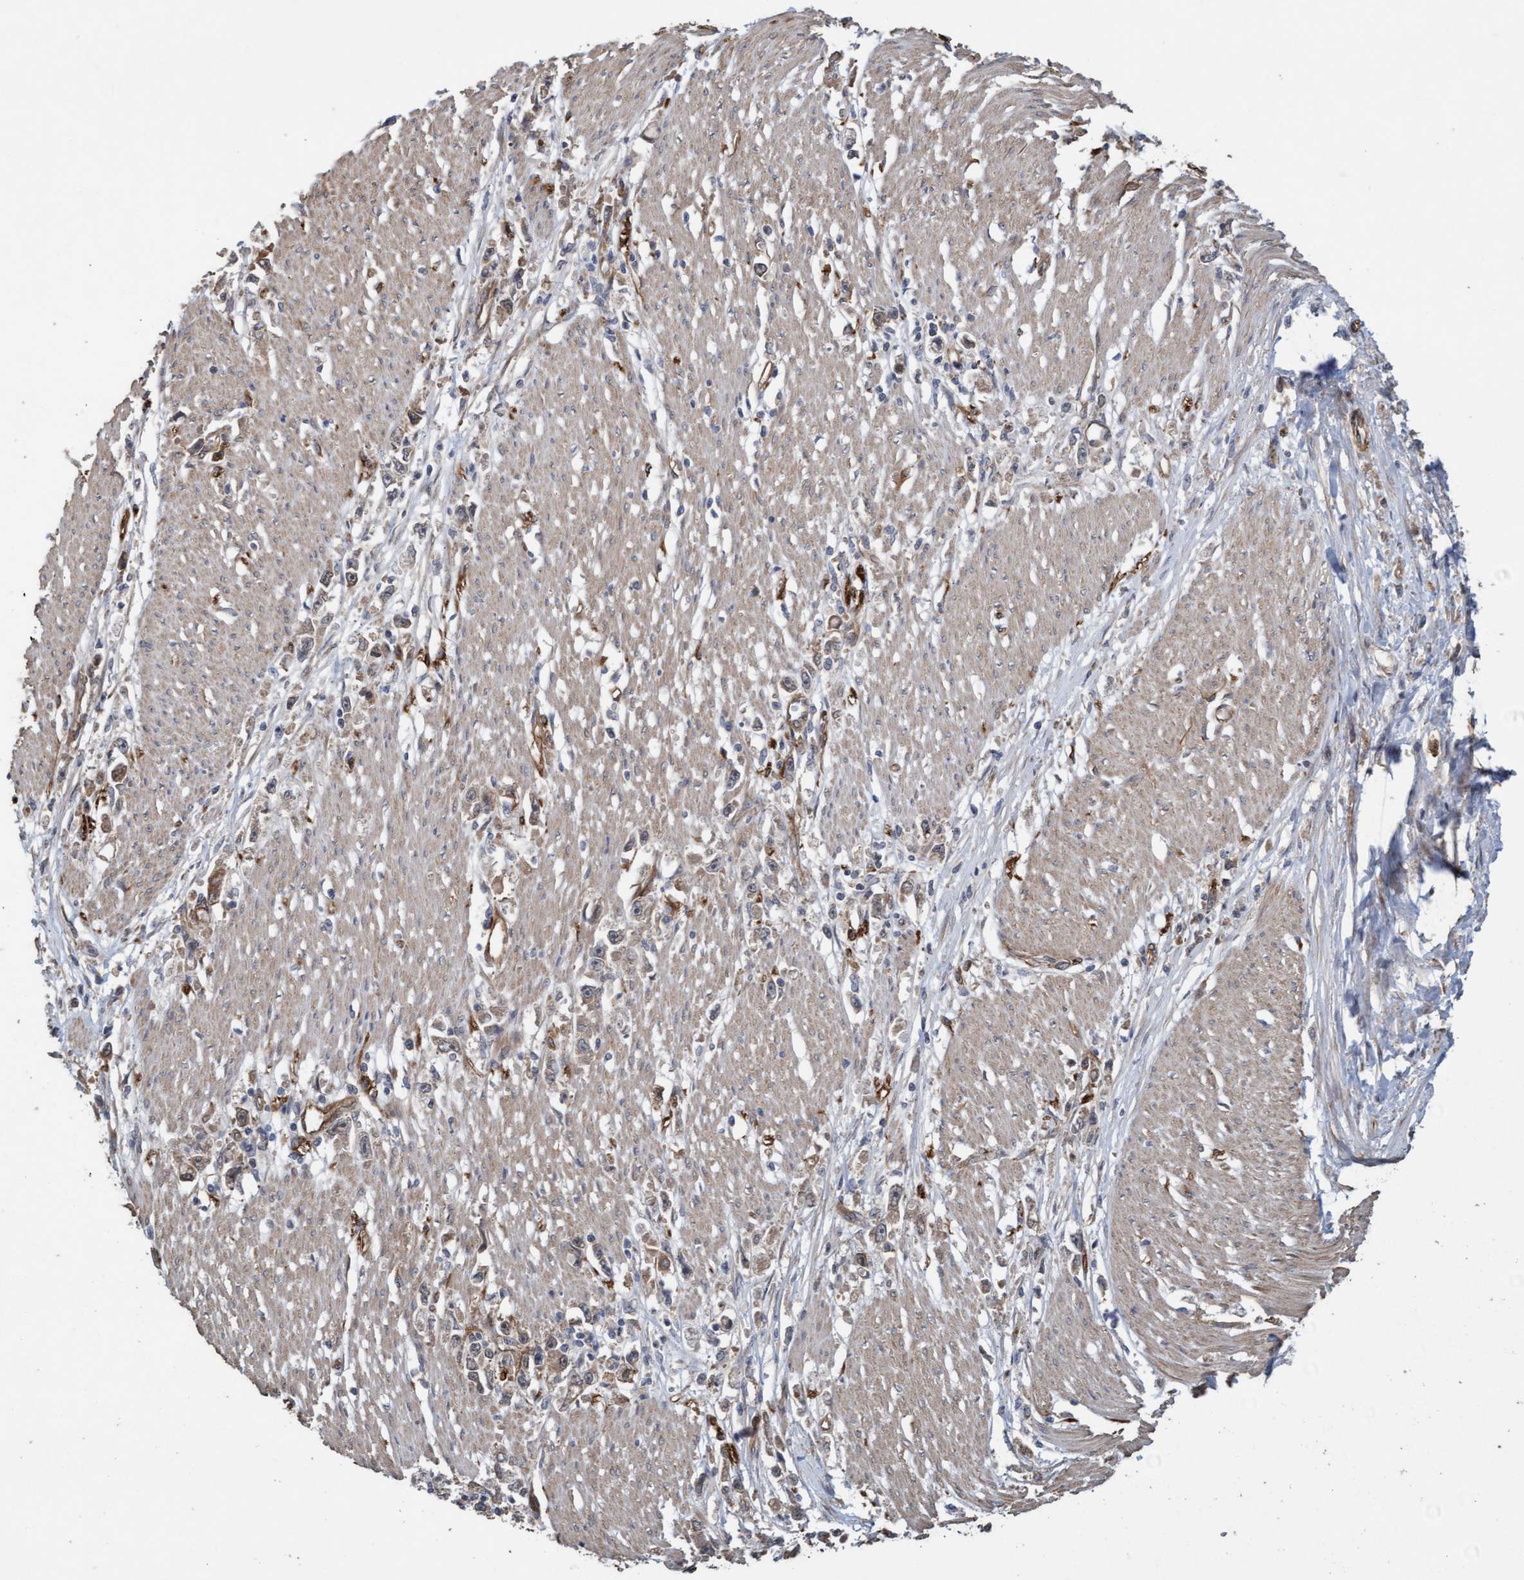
{"staining": {"intensity": "moderate", "quantity": ">75%", "location": "cytoplasmic/membranous"}, "tissue": "stomach cancer", "cell_type": "Tumor cells", "image_type": "cancer", "snomed": [{"axis": "morphology", "description": "Adenocarcinoma, NOS"}, {"axis": "topography", "description": "Stomach"}], "caption": "Adenocarcinoma (stomach) stained with DAB (3,3'-diaminobenzidine) immunohistochemistry (IHC) reveals medium levels of moderate cytoplasmic/membranous staining in approximately >75% of tumor cells.", "gene": "CDC42EP4", "patient": {"sex": "female", "age": 59}}